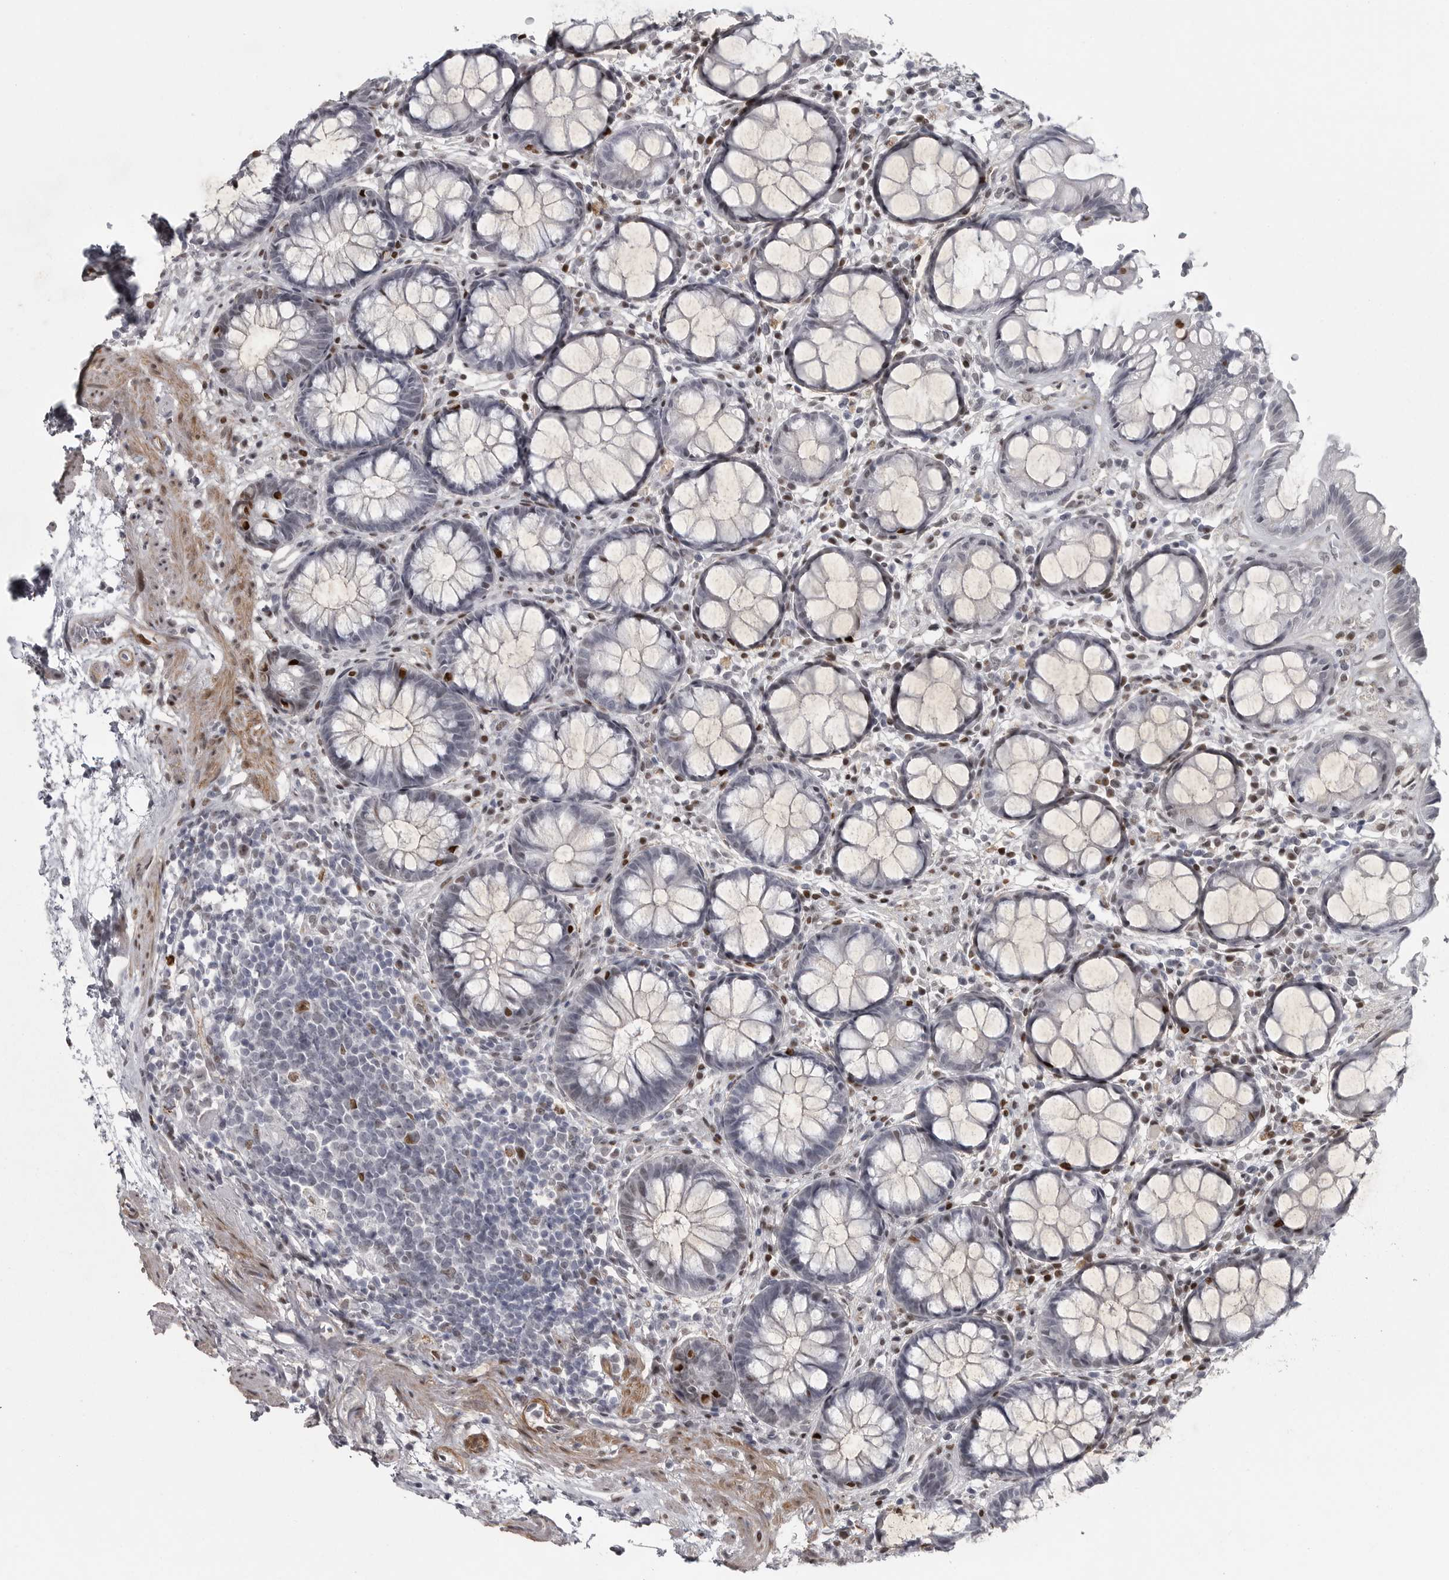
{"staining": {"intensity": "weak", "quantity": "25%-75%", "location": "nuclear"}, "tissue": "rectum", "cell_type": "Glandular cells", "image_type": "normal", "snomed": [{"axis": "morphology", "description": "Normal tissue, NOS"}, {"axis": "topography", "description": "Rectum"}], "caption": "Rectum stained with immunohistochemistry (IHC) reveals weak nuclear expression in approximately 25%-75% of glandular cells.", "gene": "HMGN3", "patient": {"sex": "male", "age": 64}}